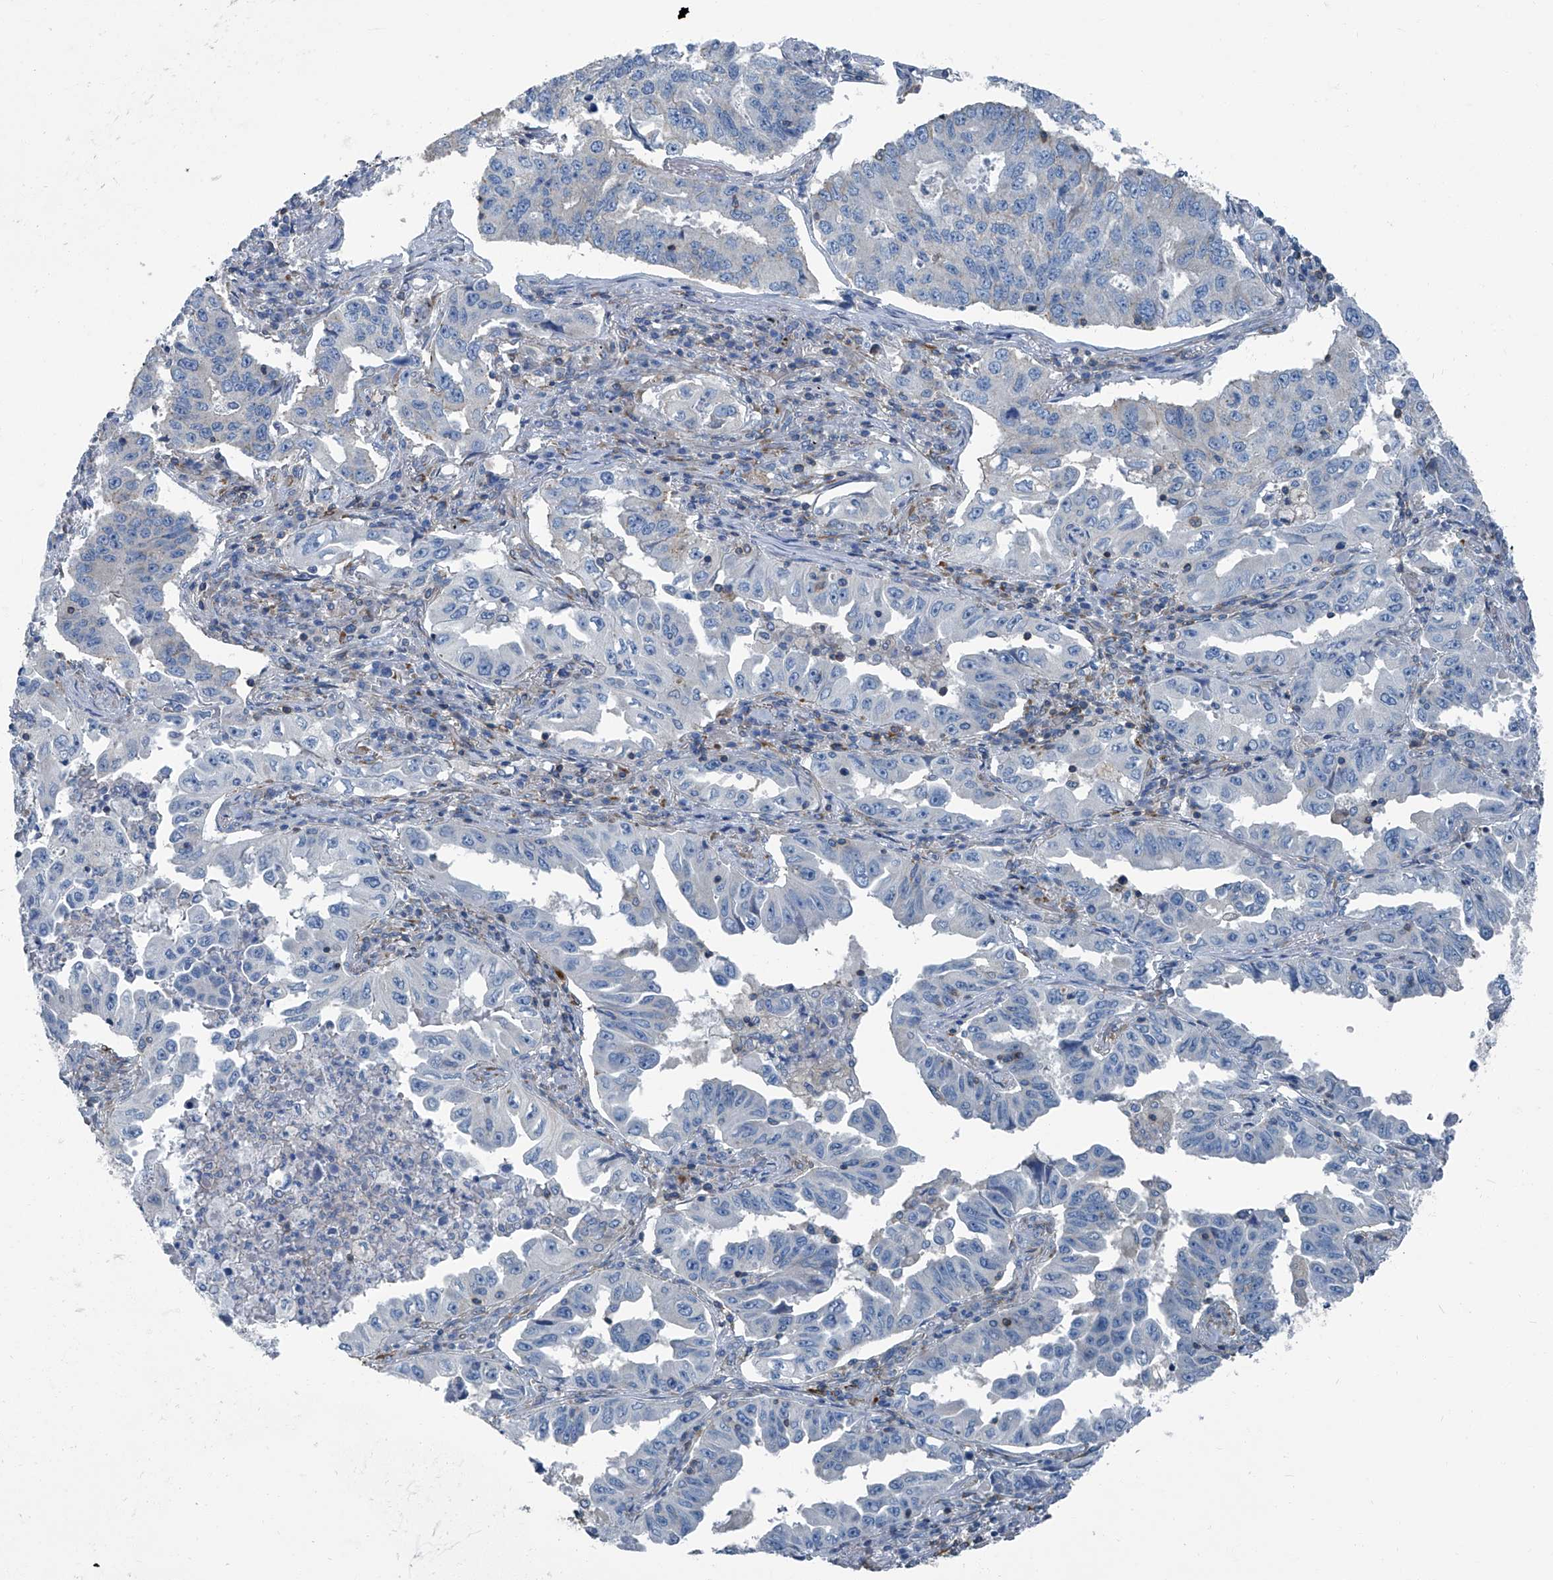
{"staining": {"intensity": "negative", "quantity": "none", "location": "none"}, "tissue": "lung cancer", "cell_type": "Tumor cells", "image_type": "cancer", "snomed": [{"axis": "morphology", "description": "Adenocarcinoma, NOS"}, {"axis": "topography", "description": "Lung"}], "caption": "Protein analysis of adenocarcinoma (lung) shows no significant positivity in tumor cells.", "gene": "SEPTIN7", "patient": {"sex": "female", "age": 51}}